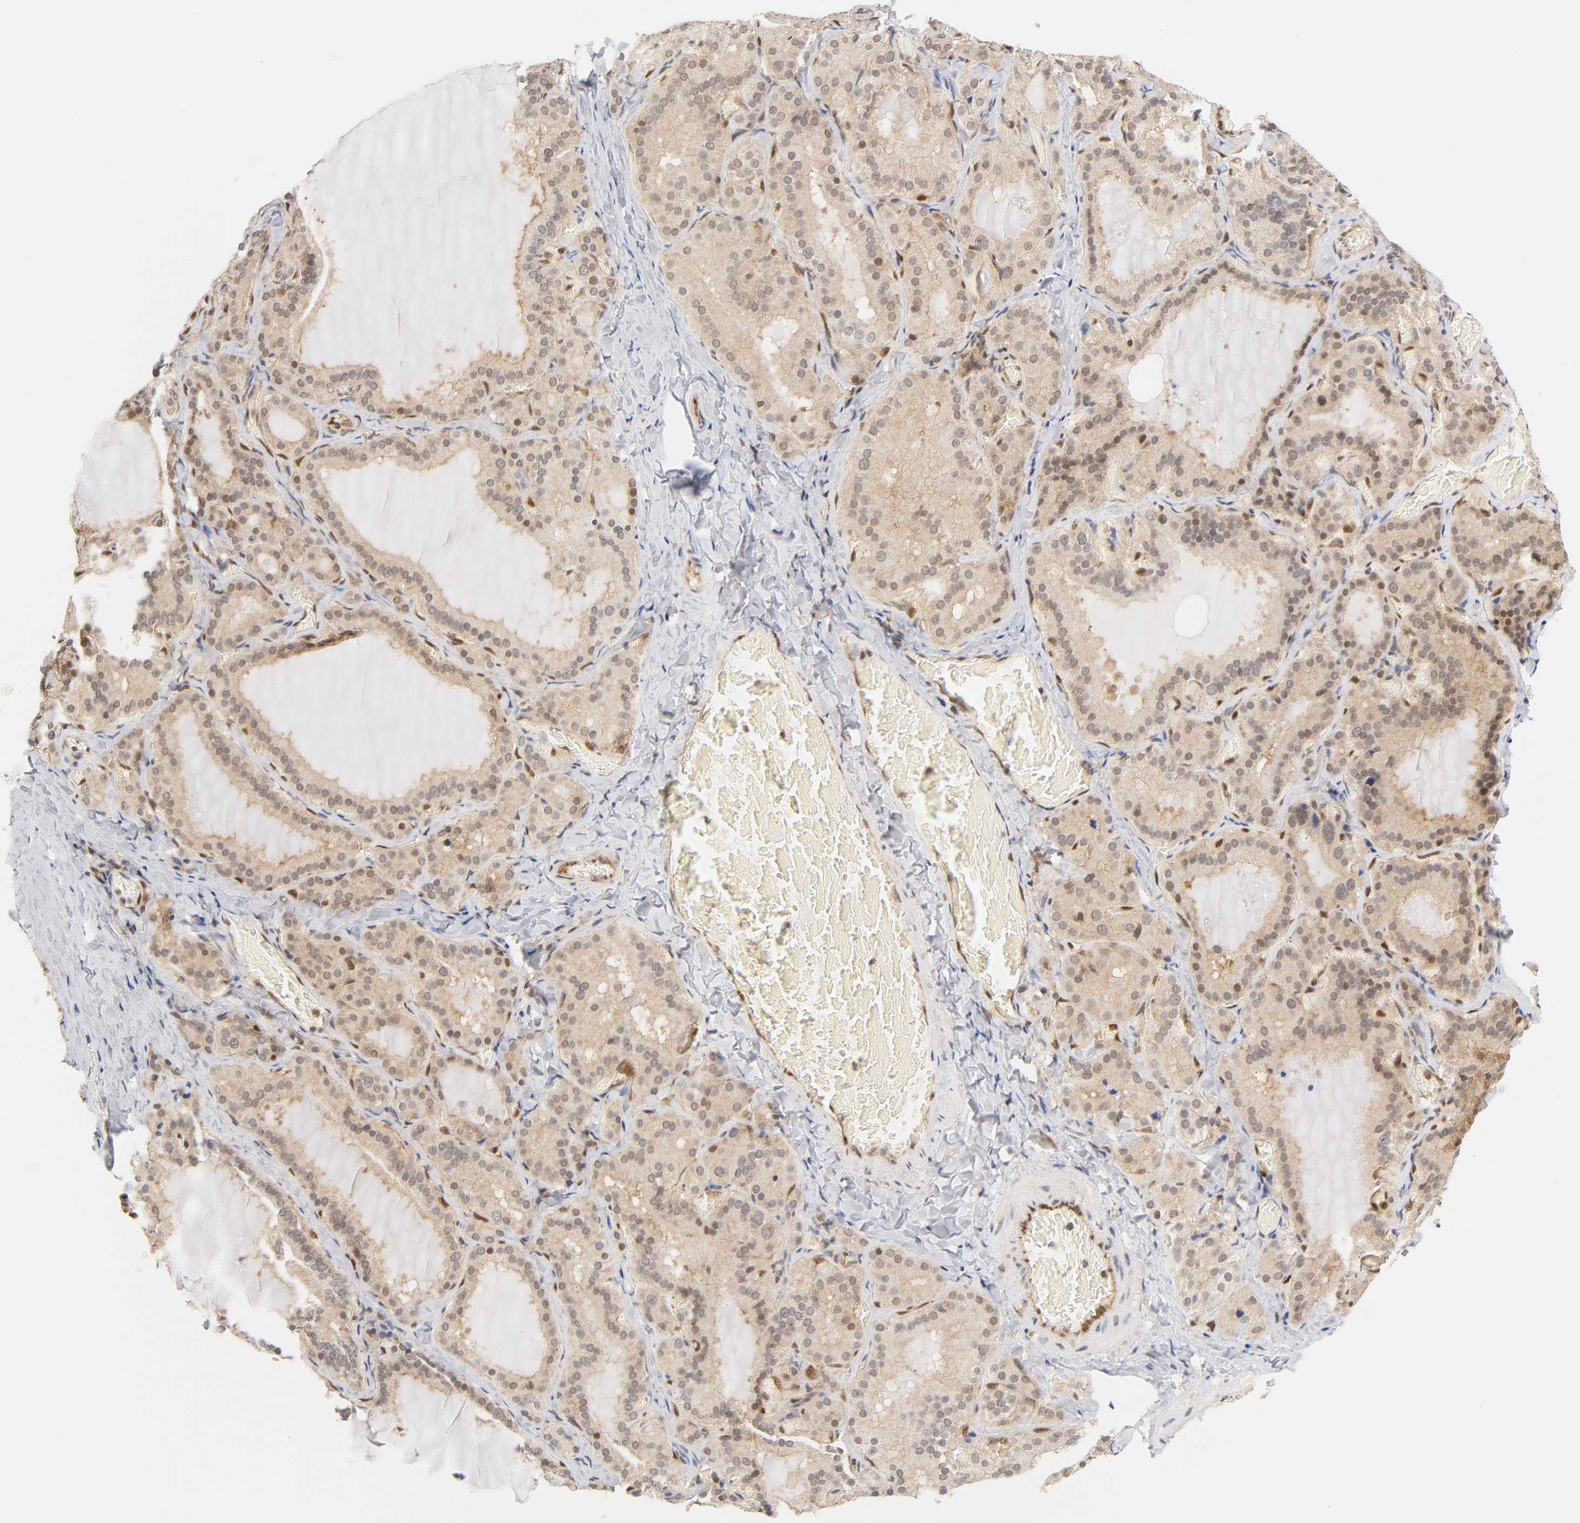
{"staining": {"intensity": "weak", "quantity": ">75%", "location": "cytoplasmic/membranous,nuclear"}, "tissue": "thyroid gland", "cell_type": "Glandular cells", "image_type": "normal", "snomed": [{"axis": "morphology", "description": "Normal tissue, NOS"}, {"axis": "topography", "description": "Thyroid gland"}], "caption": "Immunohistochemistry (IHC) (DAB (3,3'-diaminobenzidine)) staining of benign human thyroid gland exhibits weak cytoplasmic/membranous,nuclear protein staining in about >75% of glandular cells. Nuclei are stained in blue.", "gene": "CDC37", "patient": {"sex": "female", "age": 33}}